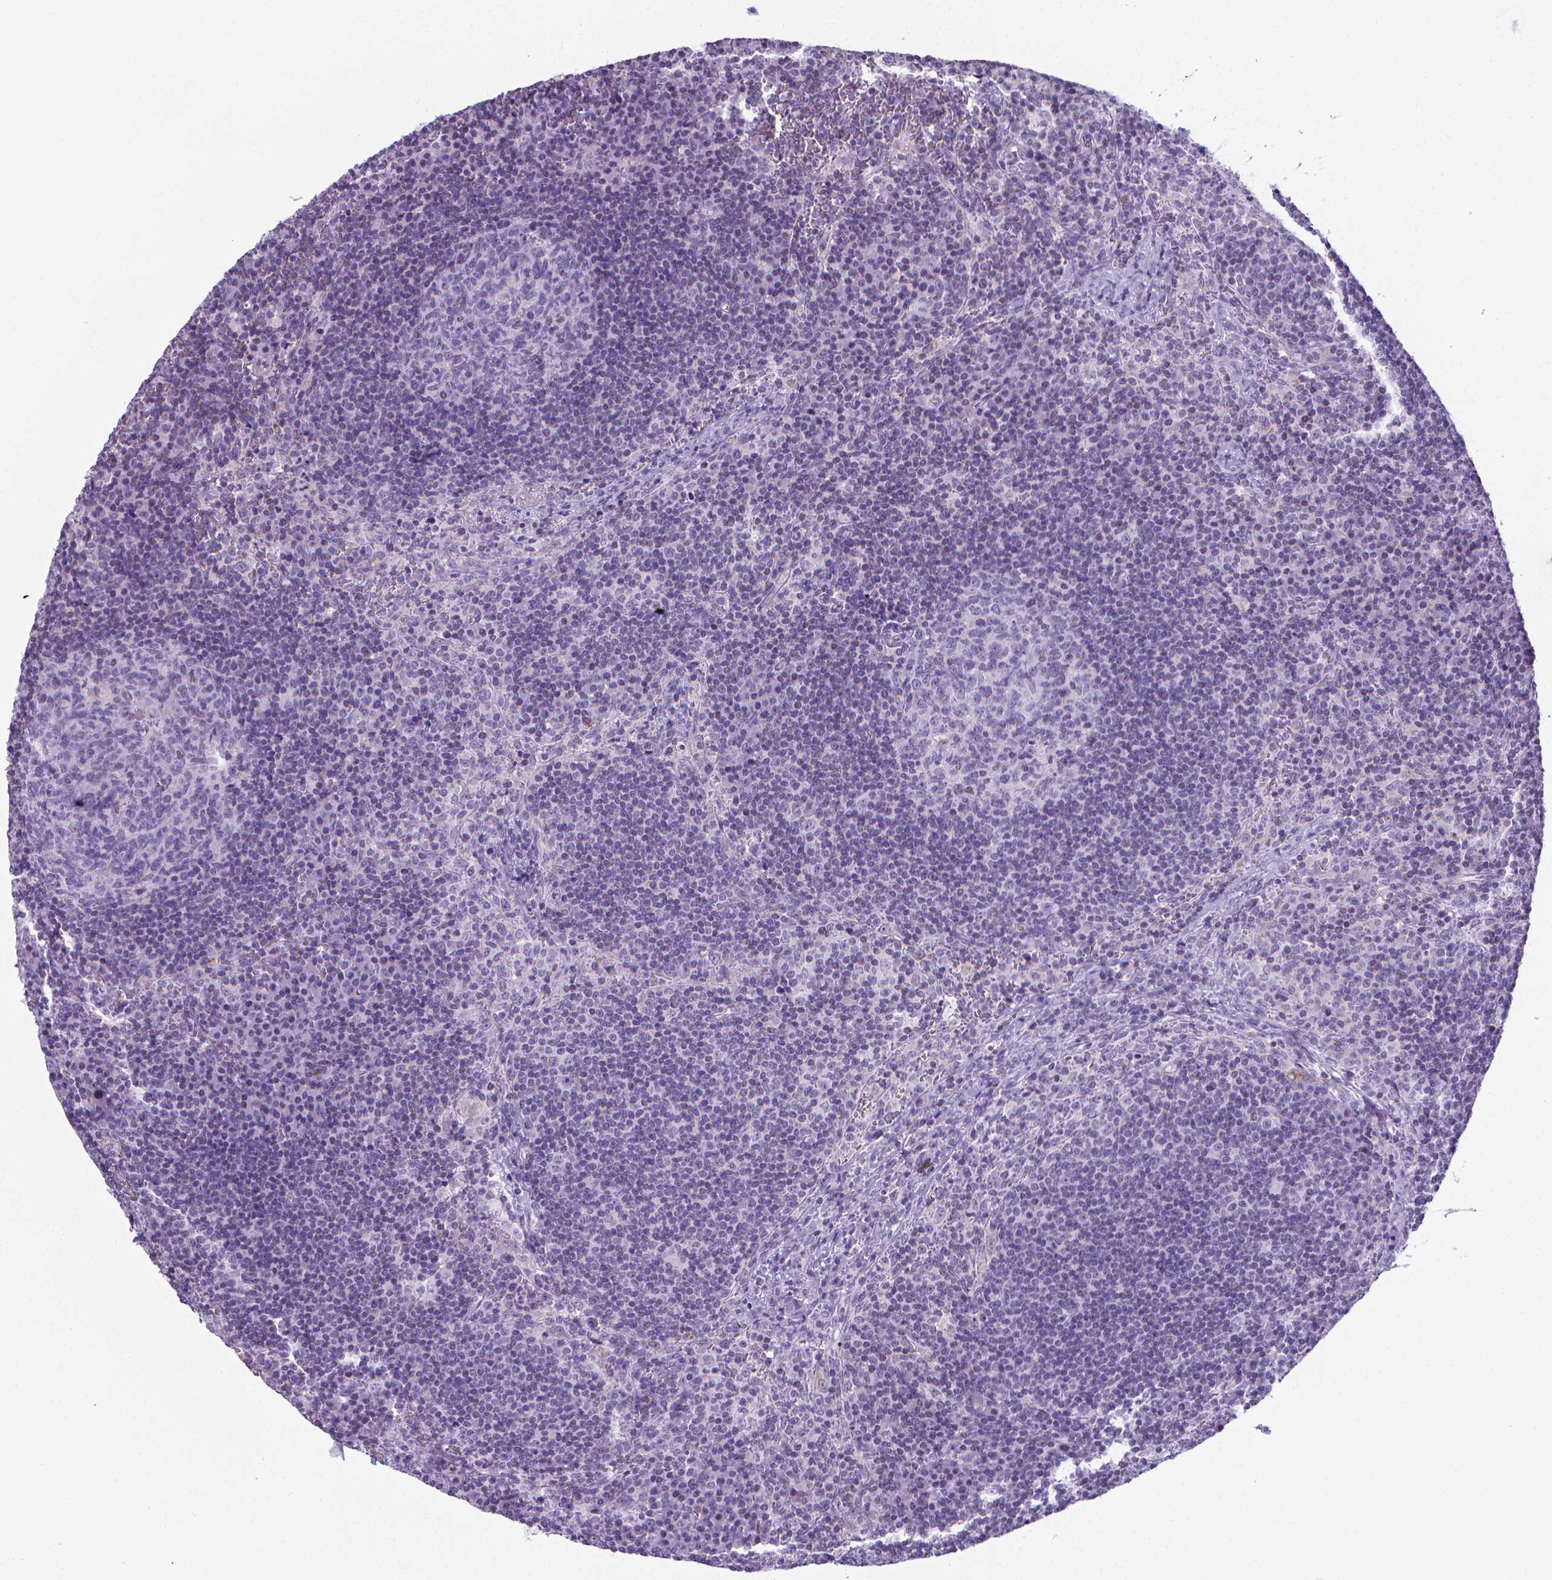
{"staining": {"intensity": "negative", "quantity": "none", "location": "none"}, "tissue": "lymph node", "cell_type": "Germinal center cells", "image_type": "normal", "snomed": [{"axis": "morphology", "description": "Normal tissue, NOS"}, {"axis": "topography", "description": "Lymph node"}], "caption": "Immunohistochemistry (IHC) photomicrograph of benign lymph node: human lymph node stained with DAB (3,3'-diaminobenzidine) demonstrates no significant protein expression in germinal center cells.", "gene": "POU3F3", "patient": {"sex": "male", "age": 67}}